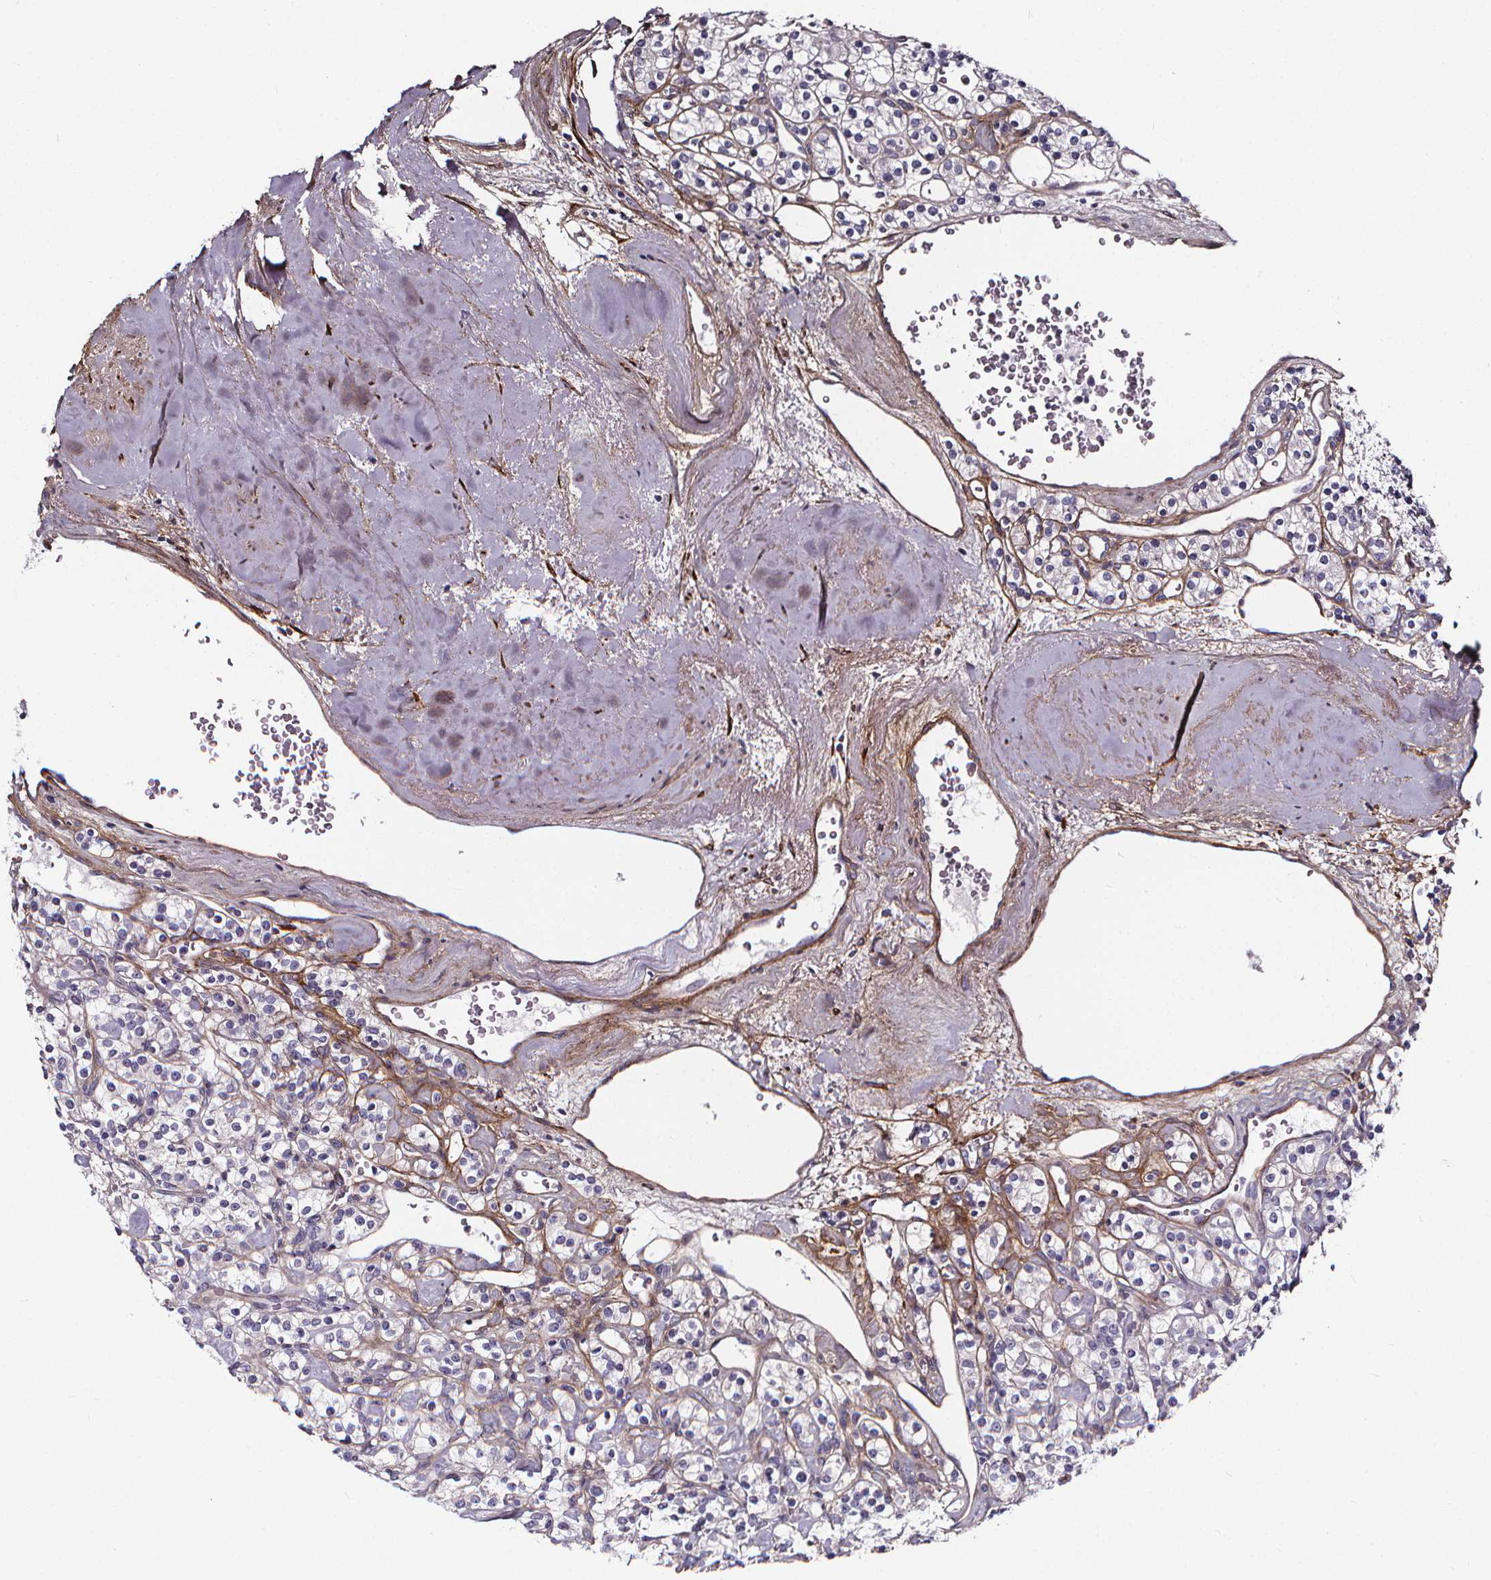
{"staining": {"intensity": "negative", "quantity": "none", "location": "none"}, "tissue": "renal cancer", "cell_type": "Tumor cells", "image_type": "cancer", "snomed": [{"axis": "morphology", "description": "Adenocarcinoma, NOS"}, {"axis": "topography", "description": "Kidney"}], "caption": "Tumor cells show no significant expression in renal adenocarcinoma.", "gene": "AEBP1", "patient": {"sex": "male", "age": 77}}